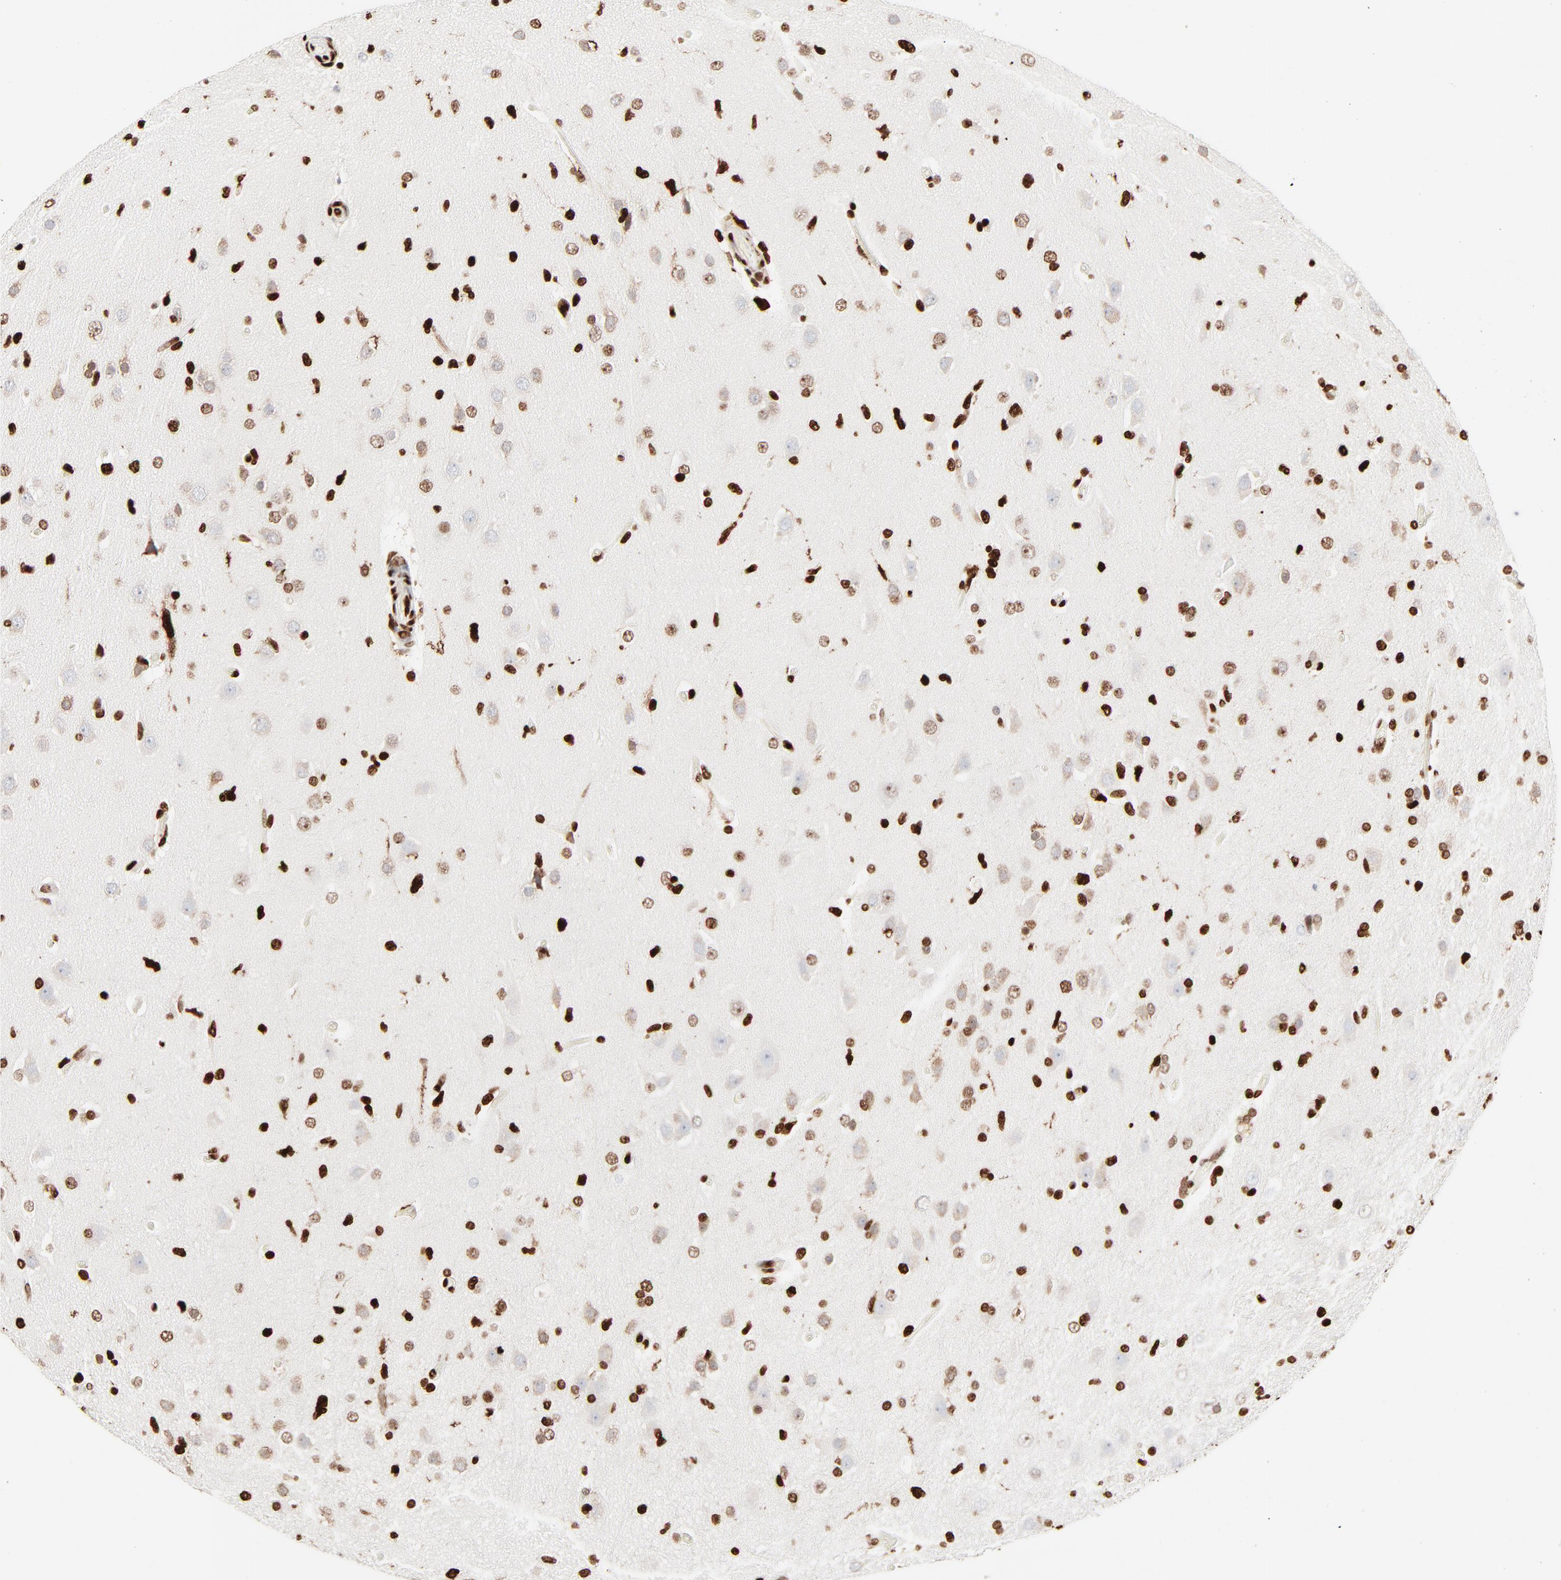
{"staining": {"intensity": "strong", "quantity": ">75%", "location": "nuclear"}, "tissue": "glioma", "cell_type": "Tumor cells", "image_type": "cancer", "snomed": [{"axis": "morphology", "description": "Glioma, malignant, High grade"}, {"axis": "topography", "description": "Brain"}], "caption": "IHC (DAB) staining of high-grade glioma (malignant) exhibits strong nuclear protein positivity in about >75% of tumor cells.", "gene": "HMGB2", "patient": {"sex": "male", "age": 33}}